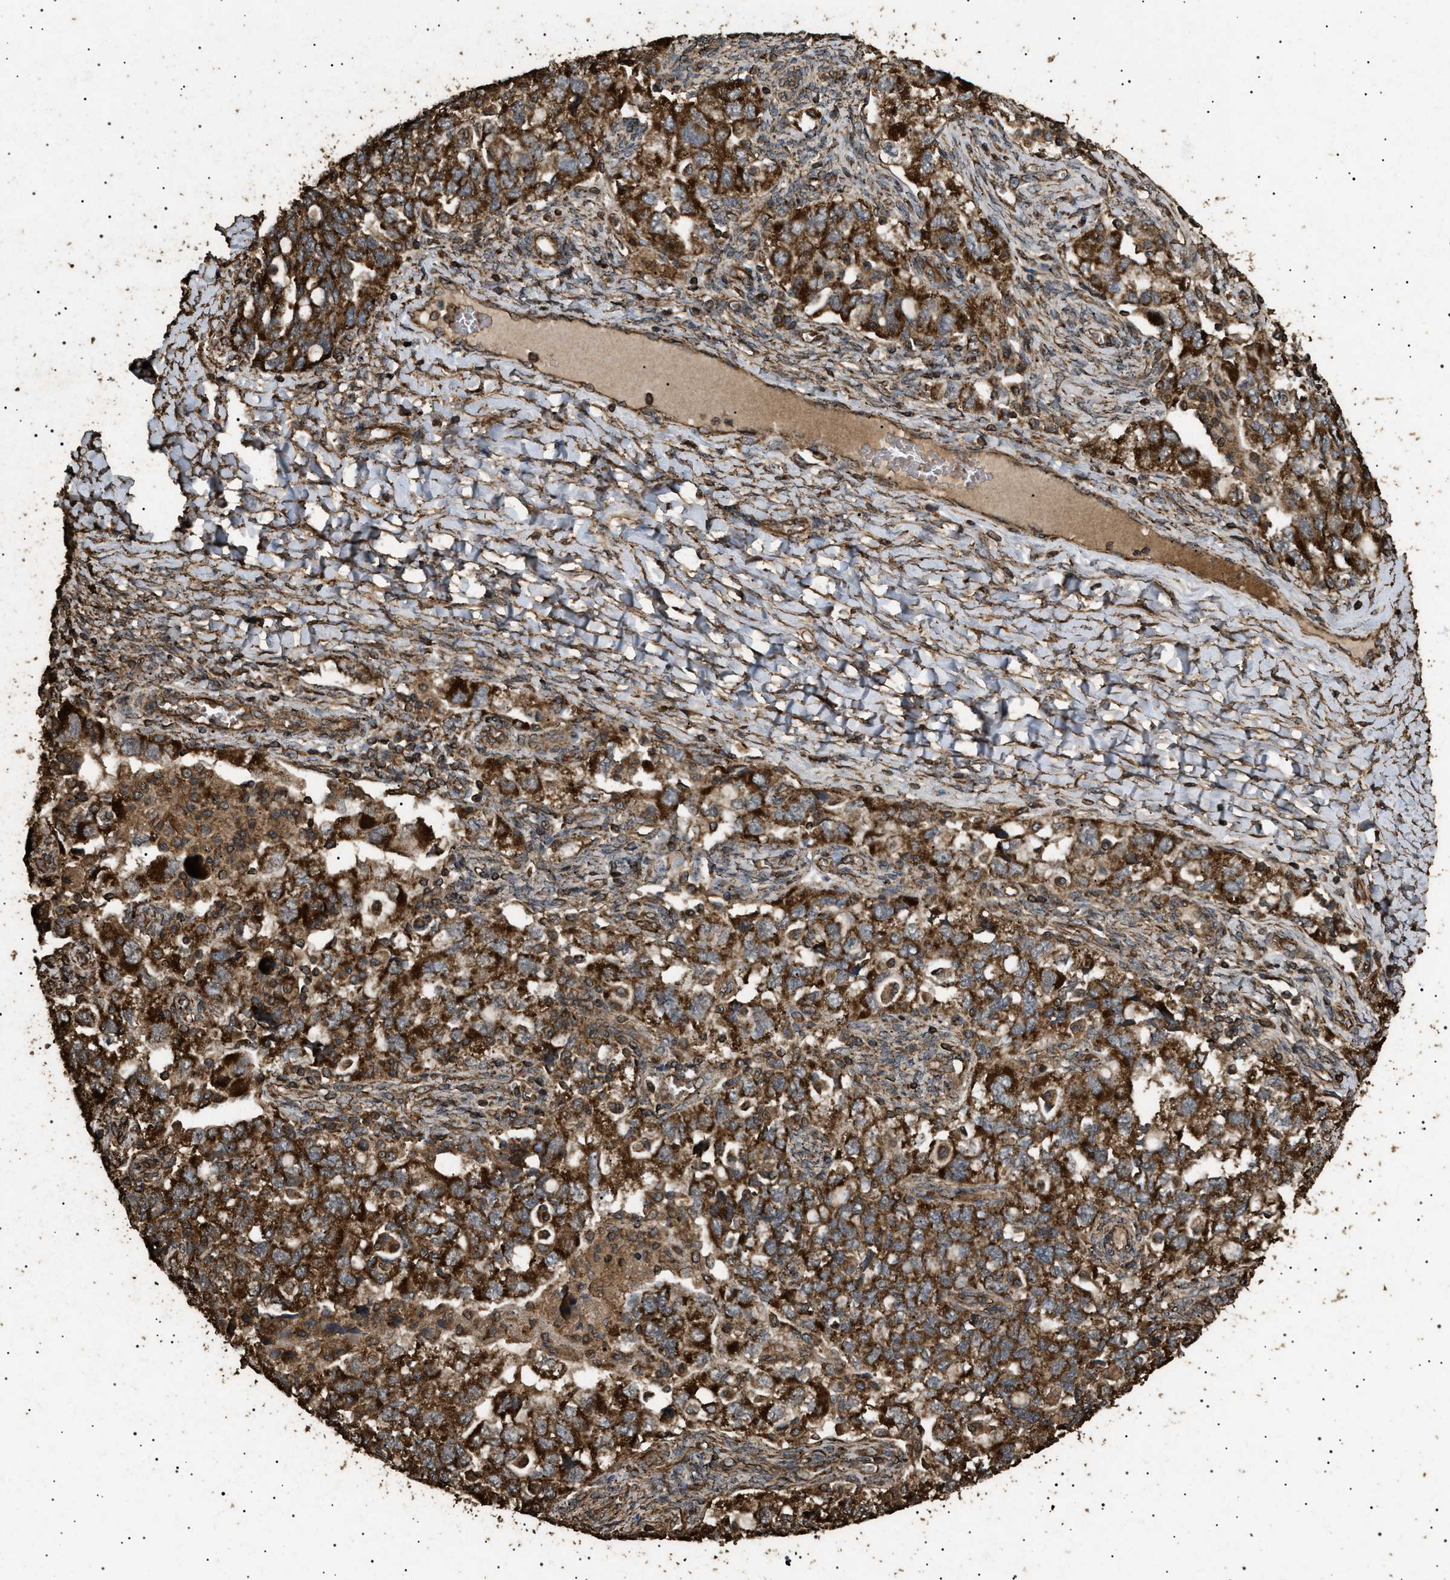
{"staining": {"intensity": "strong", "quantity": ">75%", "location": "cytoplasmic/membranous"}, "tissue": "ovarian cancer", "cell_type": "Tumor cells", "image_type": "cancer", "snomed": [{"axis": "morphology", "description": "Carcinoma, NOS"}, {"axis": "morphology", "description": "Cystadenocarcinoma, serous, NOS"}, {"axis": "topography", "description": "Ovary"}], "caption": "Ovarian cancer stained with immunohistochemistry exhibits strong cytoplasmic/membranous expression in about >75% of tumor cells. The protein of interest is shown in brown color, while the nuclei are stained blue.", "gene": "CYRIA", "patient": {"sex": "female", "age": 69}}